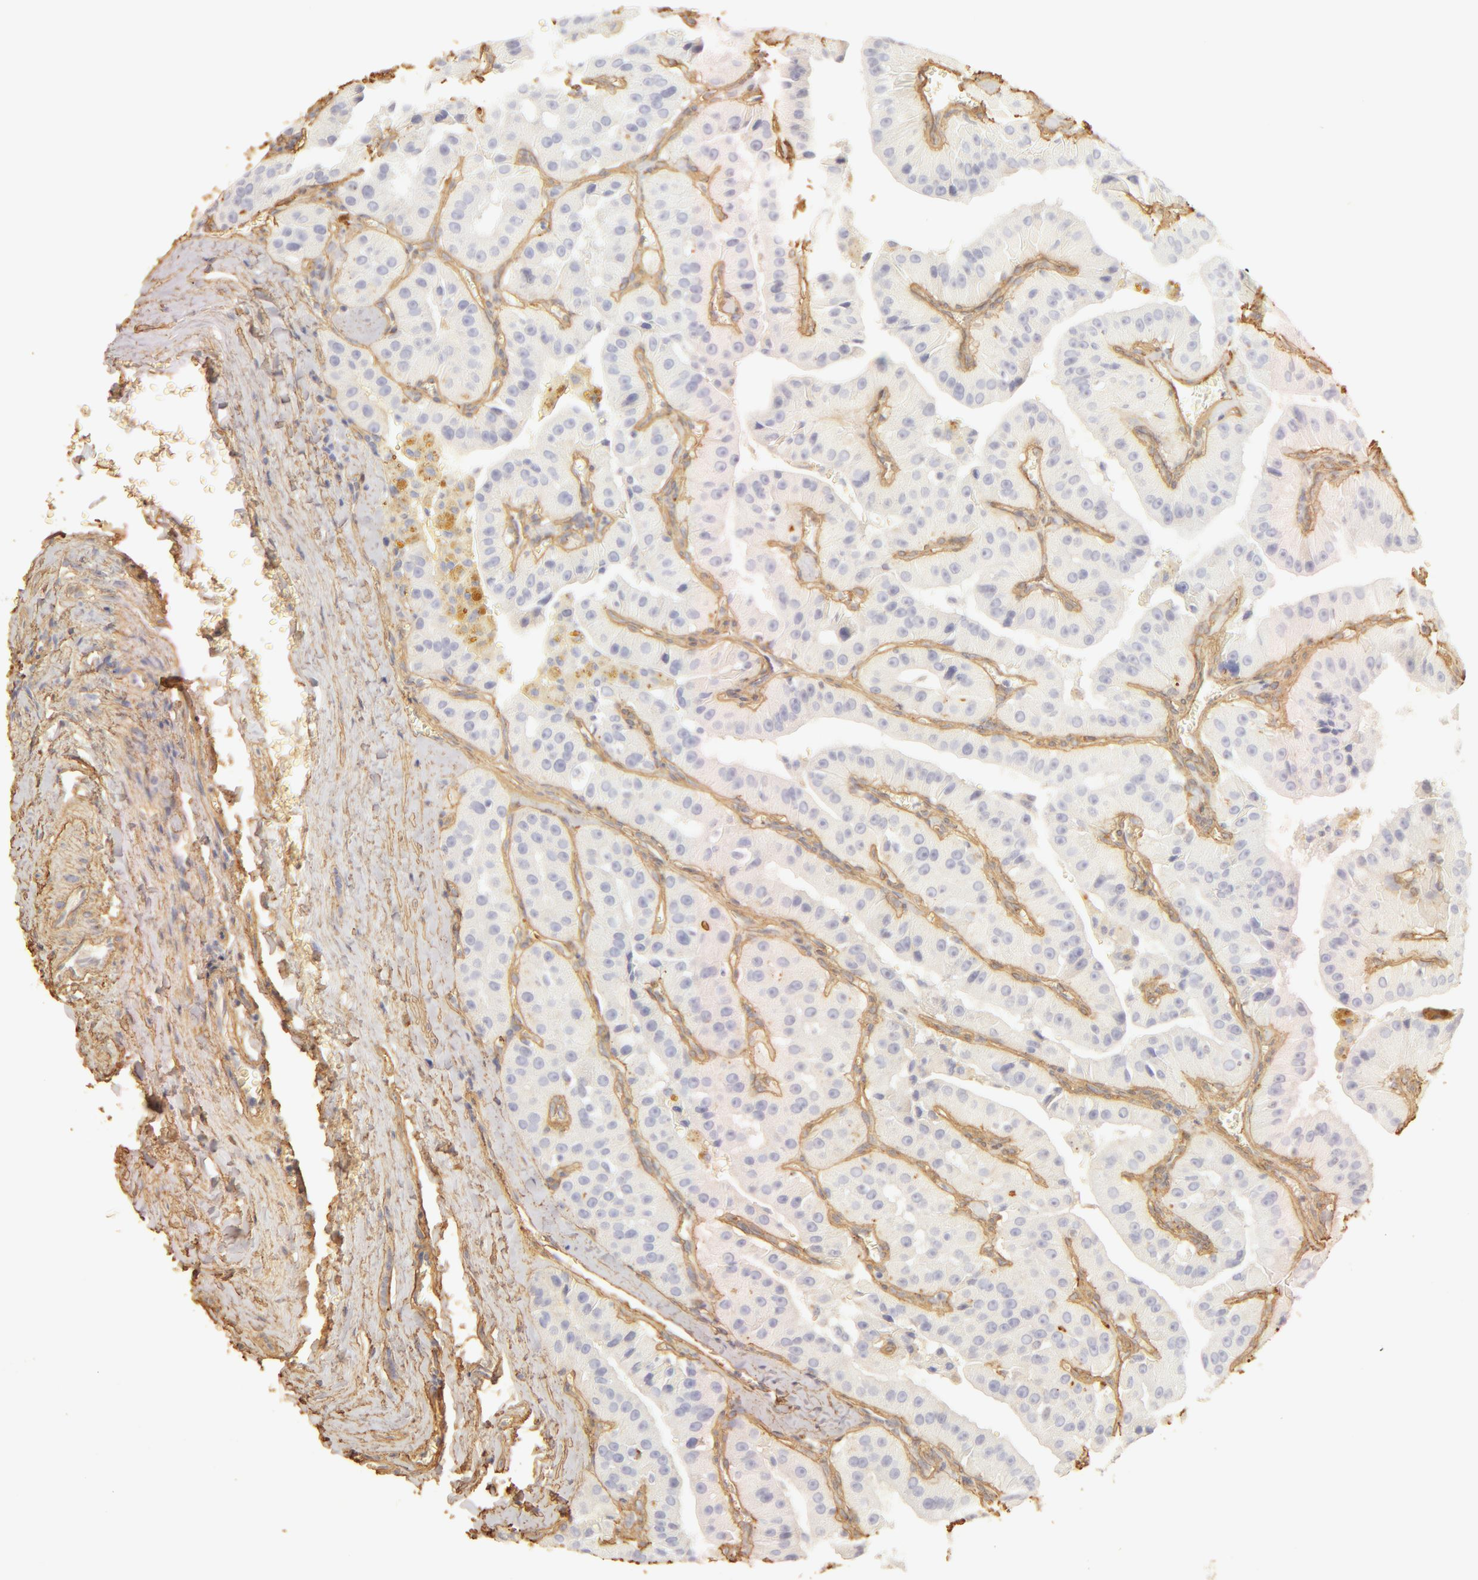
{"staining": {"intensity": "negative", "quantity": "none", "location": "none"}, "tissue": "thyroid cancer", "cell_type": "Tumor cells", "image_type": "cancer", "snomed": [{"axis": "morphology", "description": "Carcinoma, NOS"}, {"axis": "topography", "description": "Thyroid gland"}], "caption": "Tumor cells show no significant protein expression in thyroid cancer (carcinoma). The staining was performed using DAB to visualize the protein expression in brown, while the nuclei were stained in blue with hematoxylin (Magnification: 20x).", "gene": "COL4A1", "patient": {"sex": "male", "age": 76}}